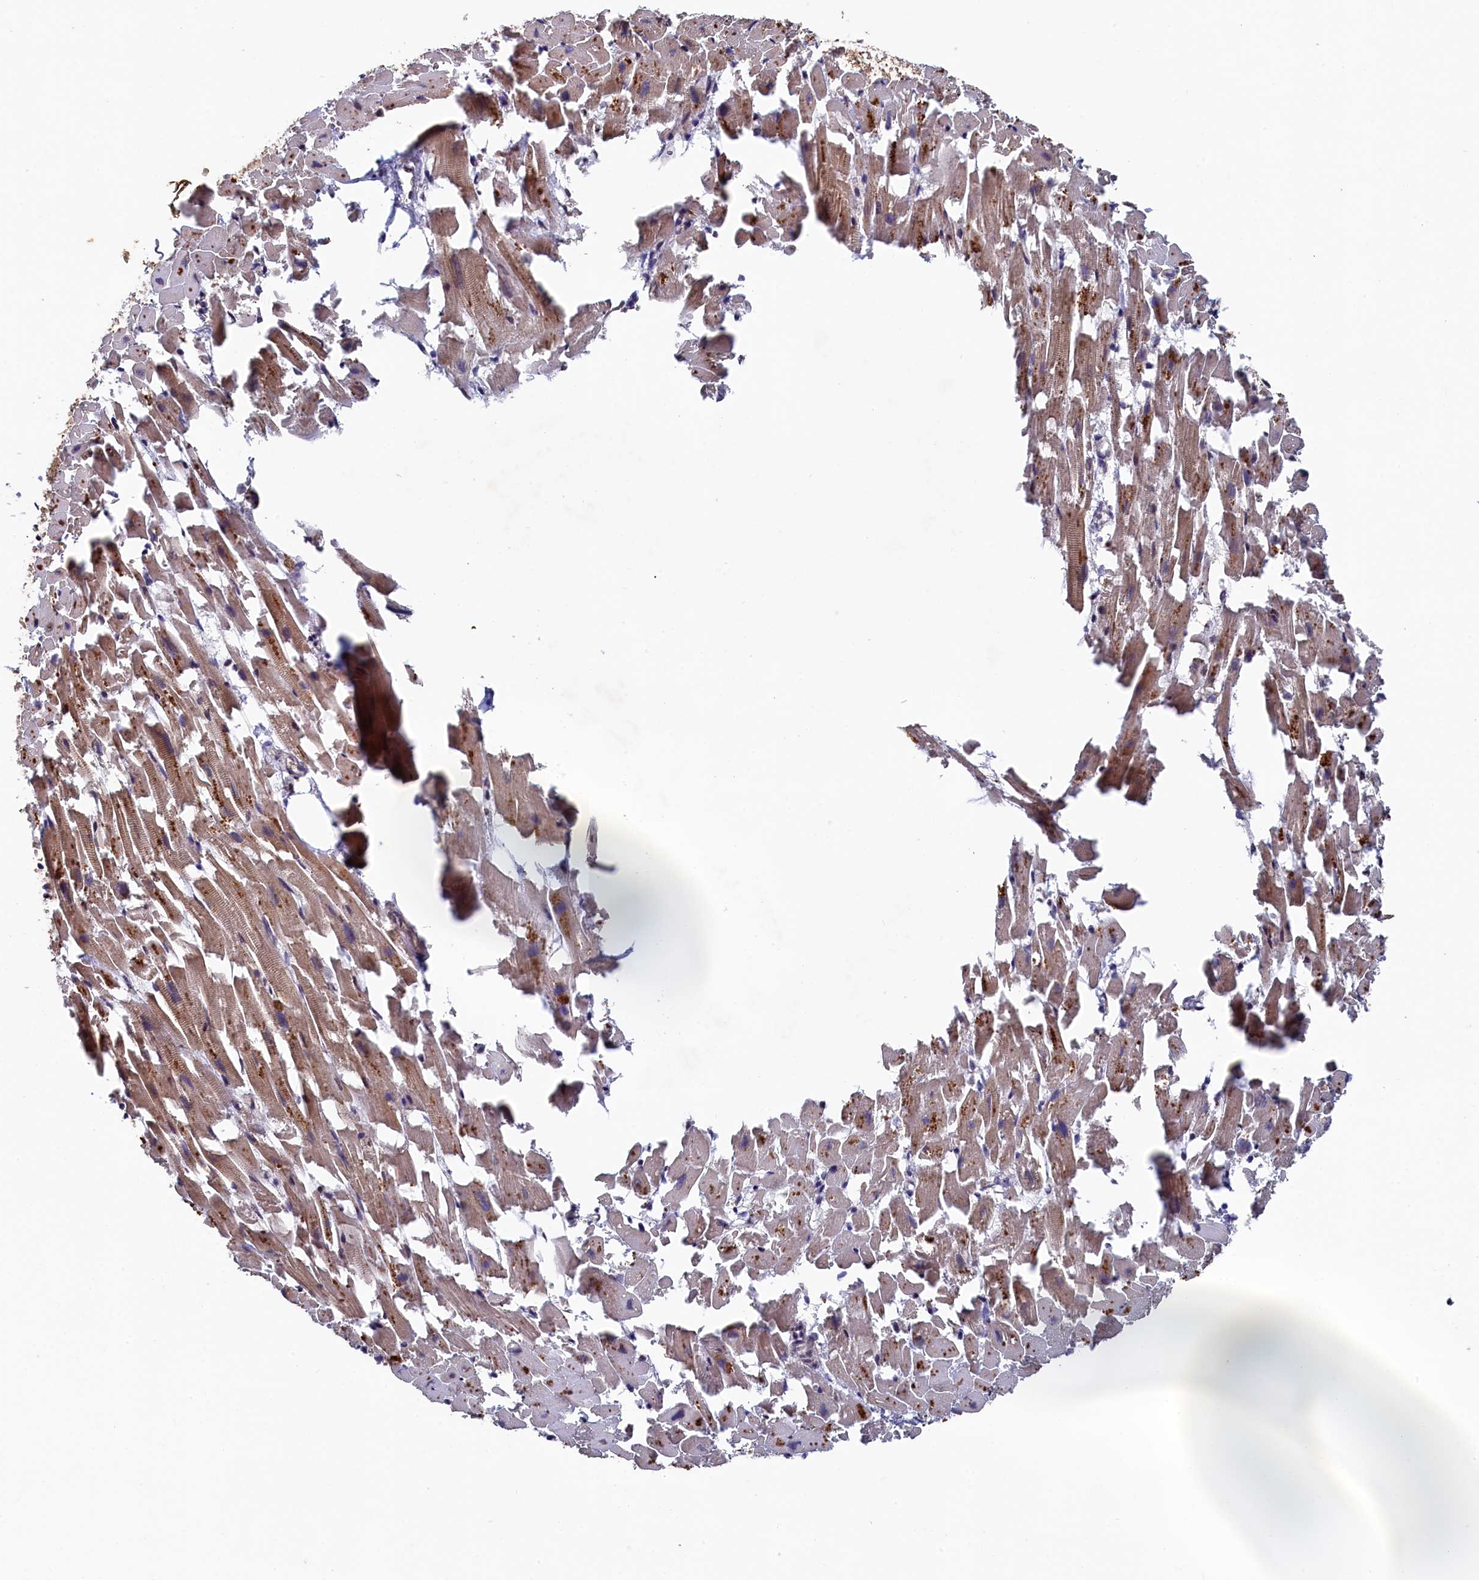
{"staining": {"intensity": "moderate", "quantity": ">75%", "location": "cytoplasmic/membranous,nuclear"}, "tissue": "heart muscle", "cell_type": "Cardiomyocytes", "image_type": "normal", "snomed": [{"axis": "morphology", "description": "Normal tissue, NOS"}, {"axis": "topography", "description": "Heart"}], "caption": "The immunohistochemical stain shows moderate cytoplasmic/membranous,nuclear expression in cardiomyocytes of normal heart muscle. The staining was performed using DAB (3,3'-diaminobenzidine) to visualize the protein expression in brown, while the nuclei were stained in blue with hematoxylin (Magnification: 20x).", "gene": "CLPX", "patient": {"sex": "female", "age": 64}}